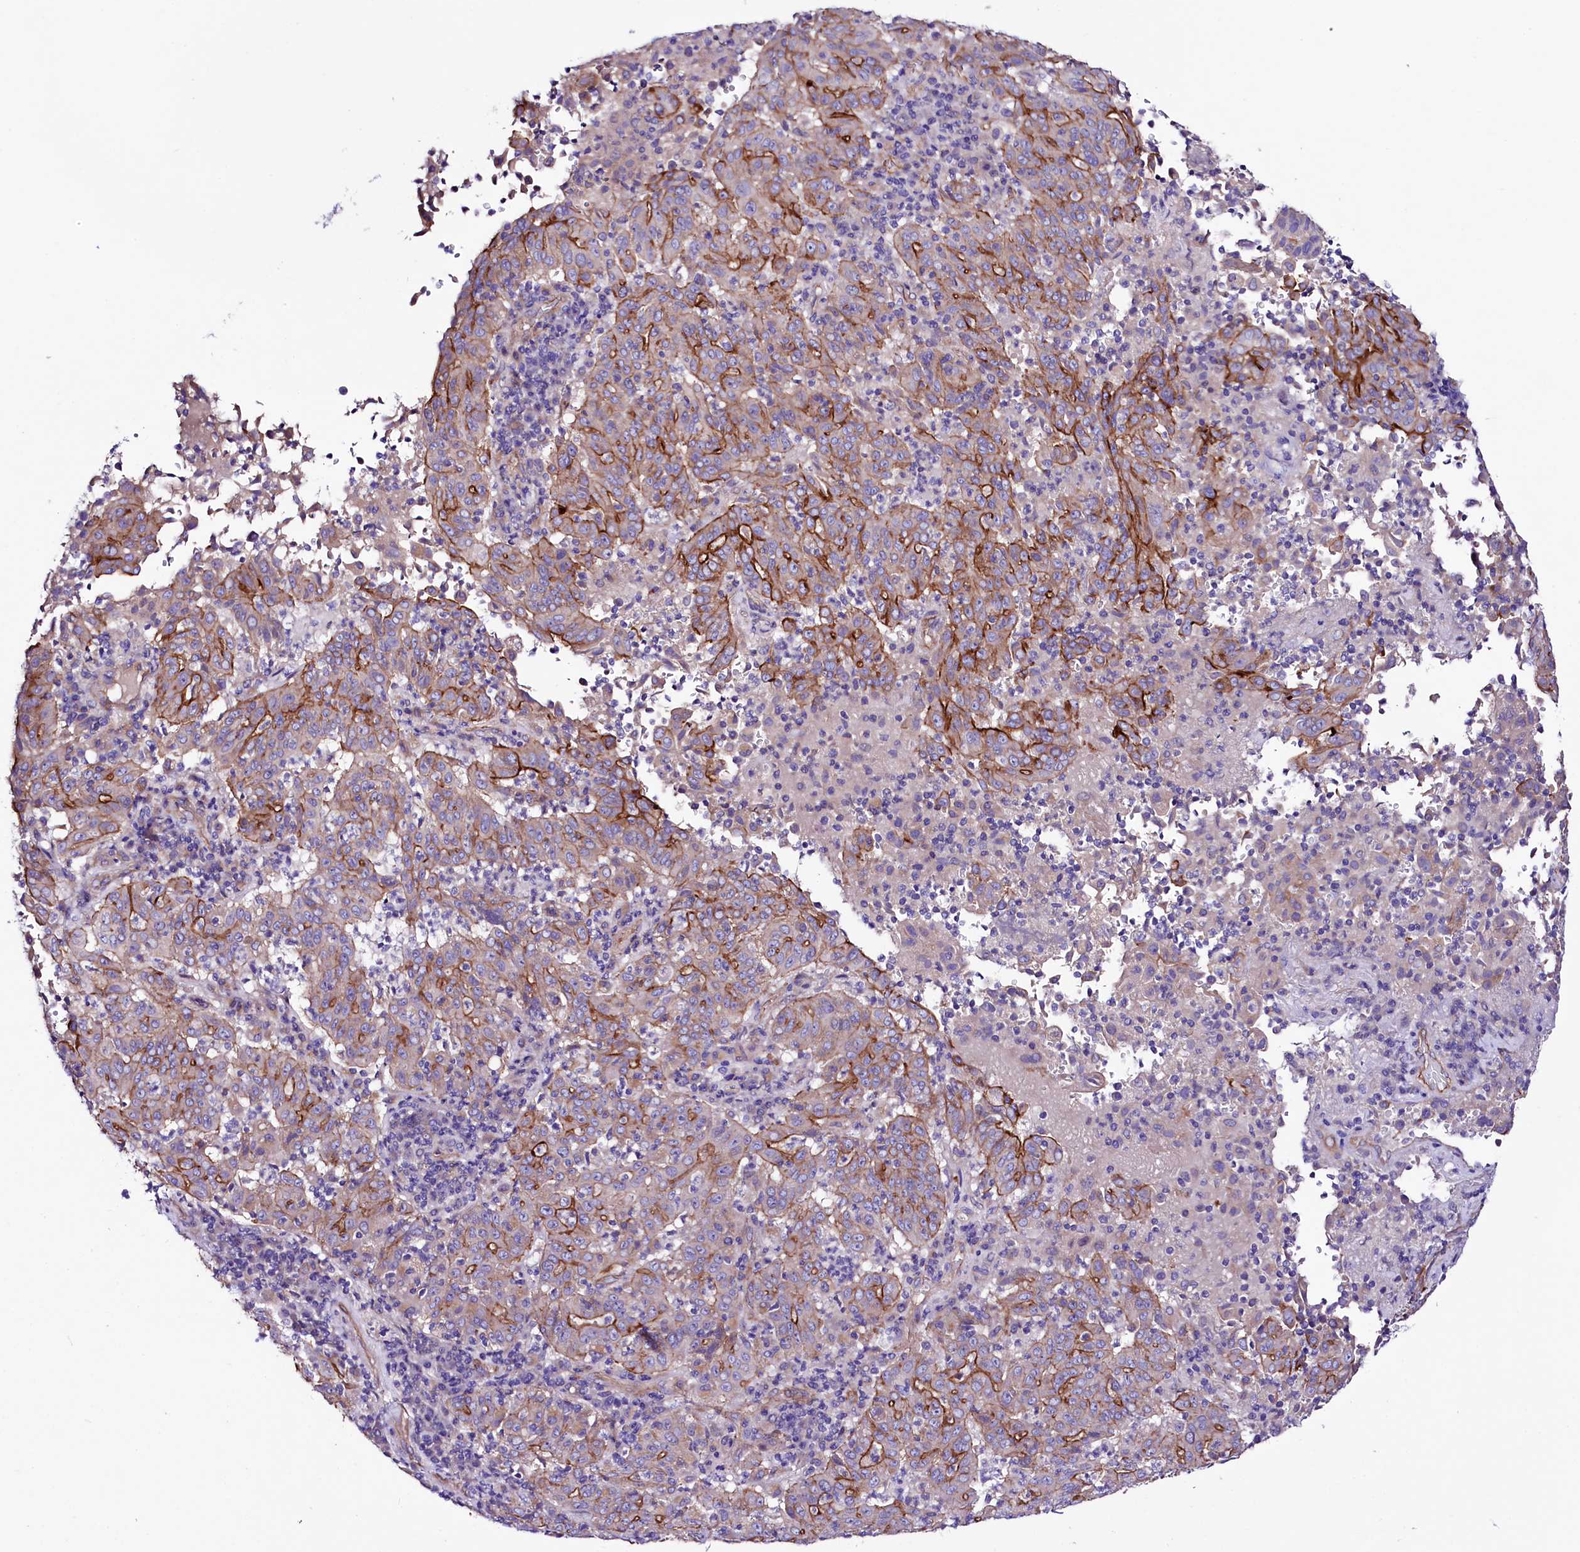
{"staining": {"intensity": "strong", "quantity": "<25%", "location": "cytoplasmic/membranous"}, "tissue": "pancreatic cancer", "cell_type": "Tumor cells", "image_type": "cancer", "snomed": [{"axis": "morphology", "description": "Adenocarcinoma, NOS"}, {"axis": "topography", "description": "Pancreas"}], "caption": "High-power microscopy captured an IHC micrograph of adenocarcinoma (pancreatic), revealing strong cytoplasmic/membranous staining in approximately <25% of tumor cells.", "gene": "SLF1", "patient": {"sex": "male", "age": 63}}